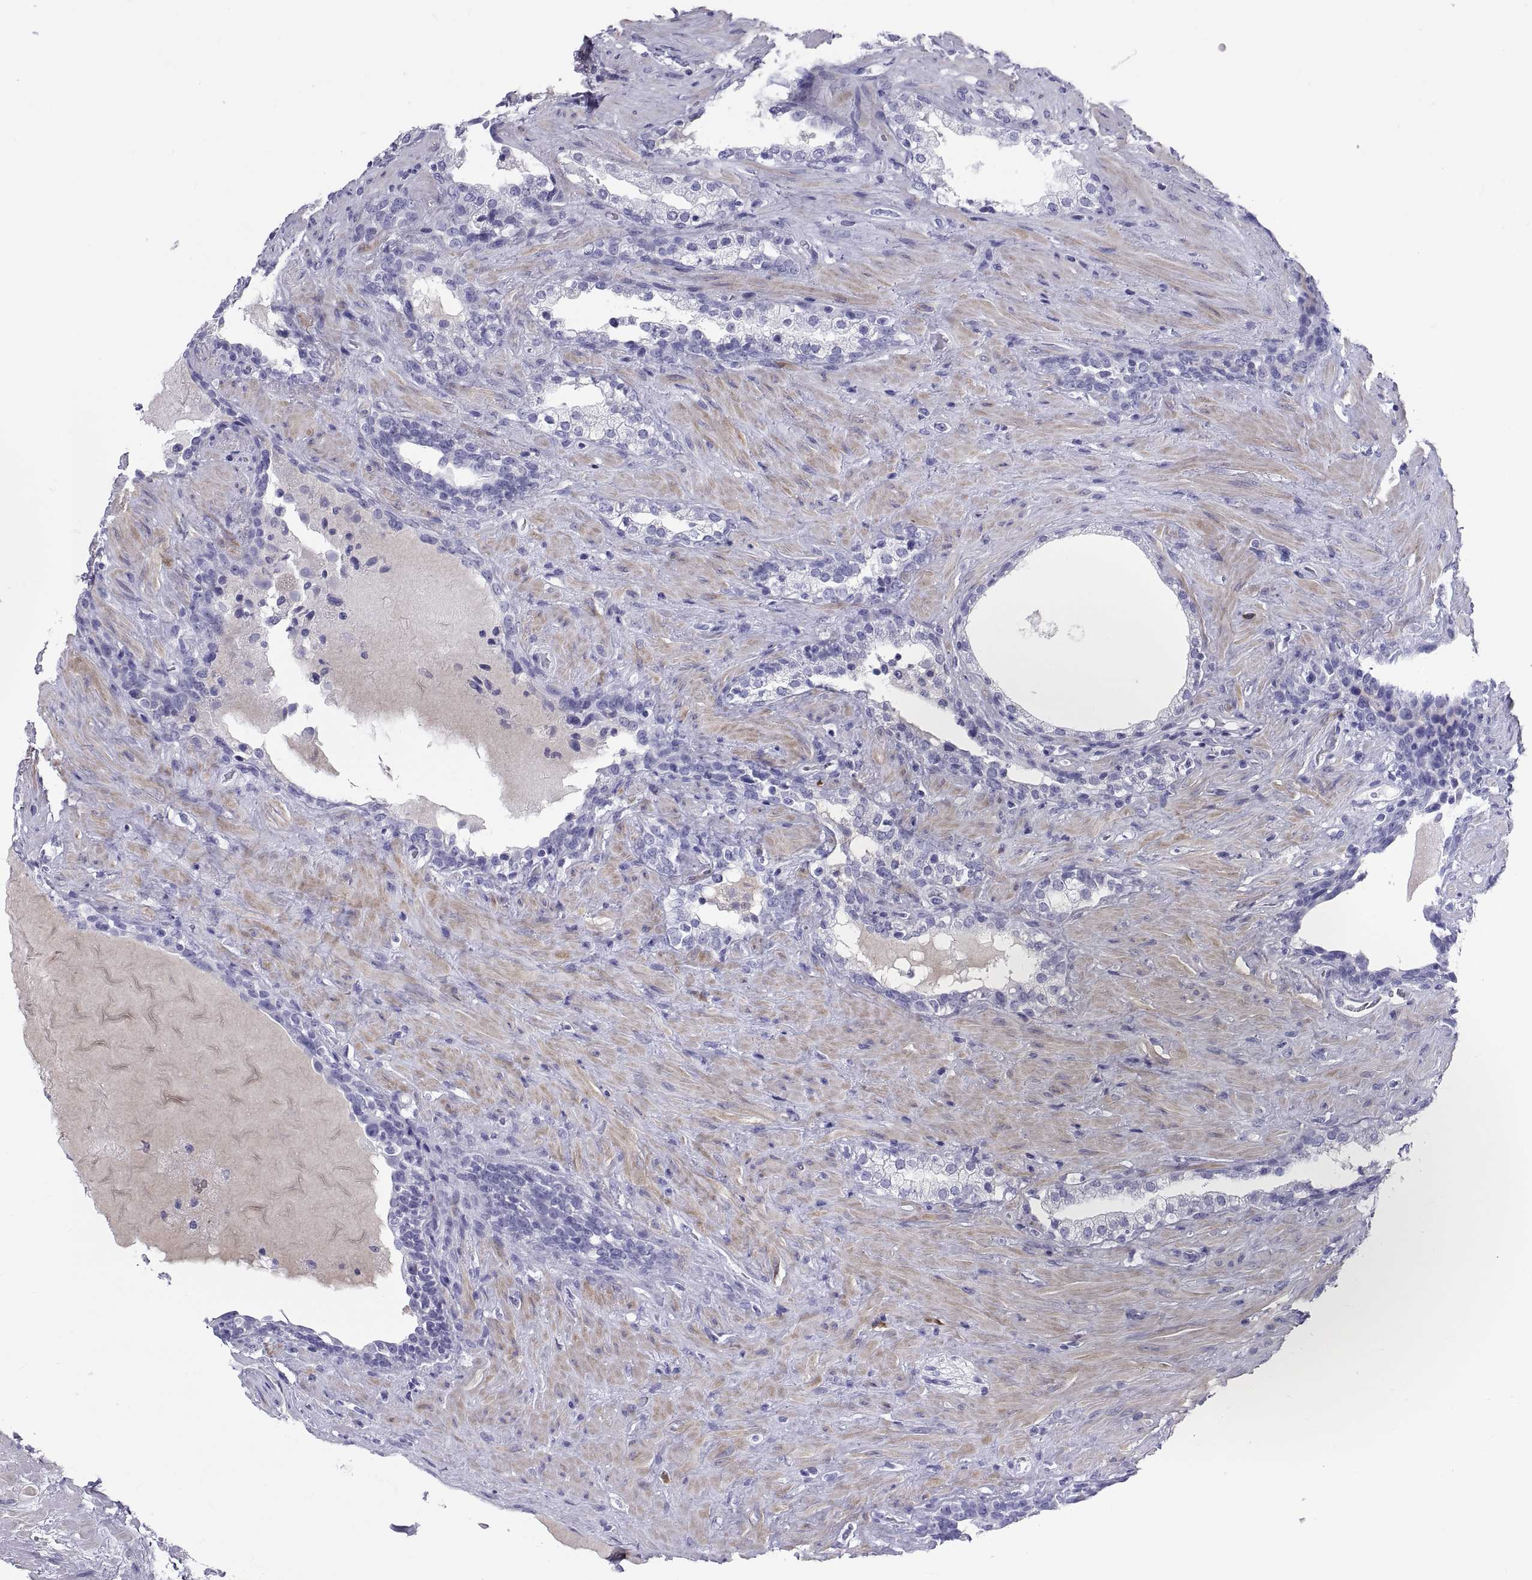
{"staining": {"intensity": "negative", "quantity": "none", "location": "none"}, "tissue": "prostate", "cell_type": "Glandular cells", "image_type": "normal", "snomed": [{"axis": "morphology", "description": "Normal tissue, NOS"}, {"axis": "topography", "description": "Prostate"}], "caption": "Protein analysis of unremarkable prostate reveals no significant expression in glandular cells.", "gene": "CT47A10", "patient": {"sex": "male", "age": 48}}